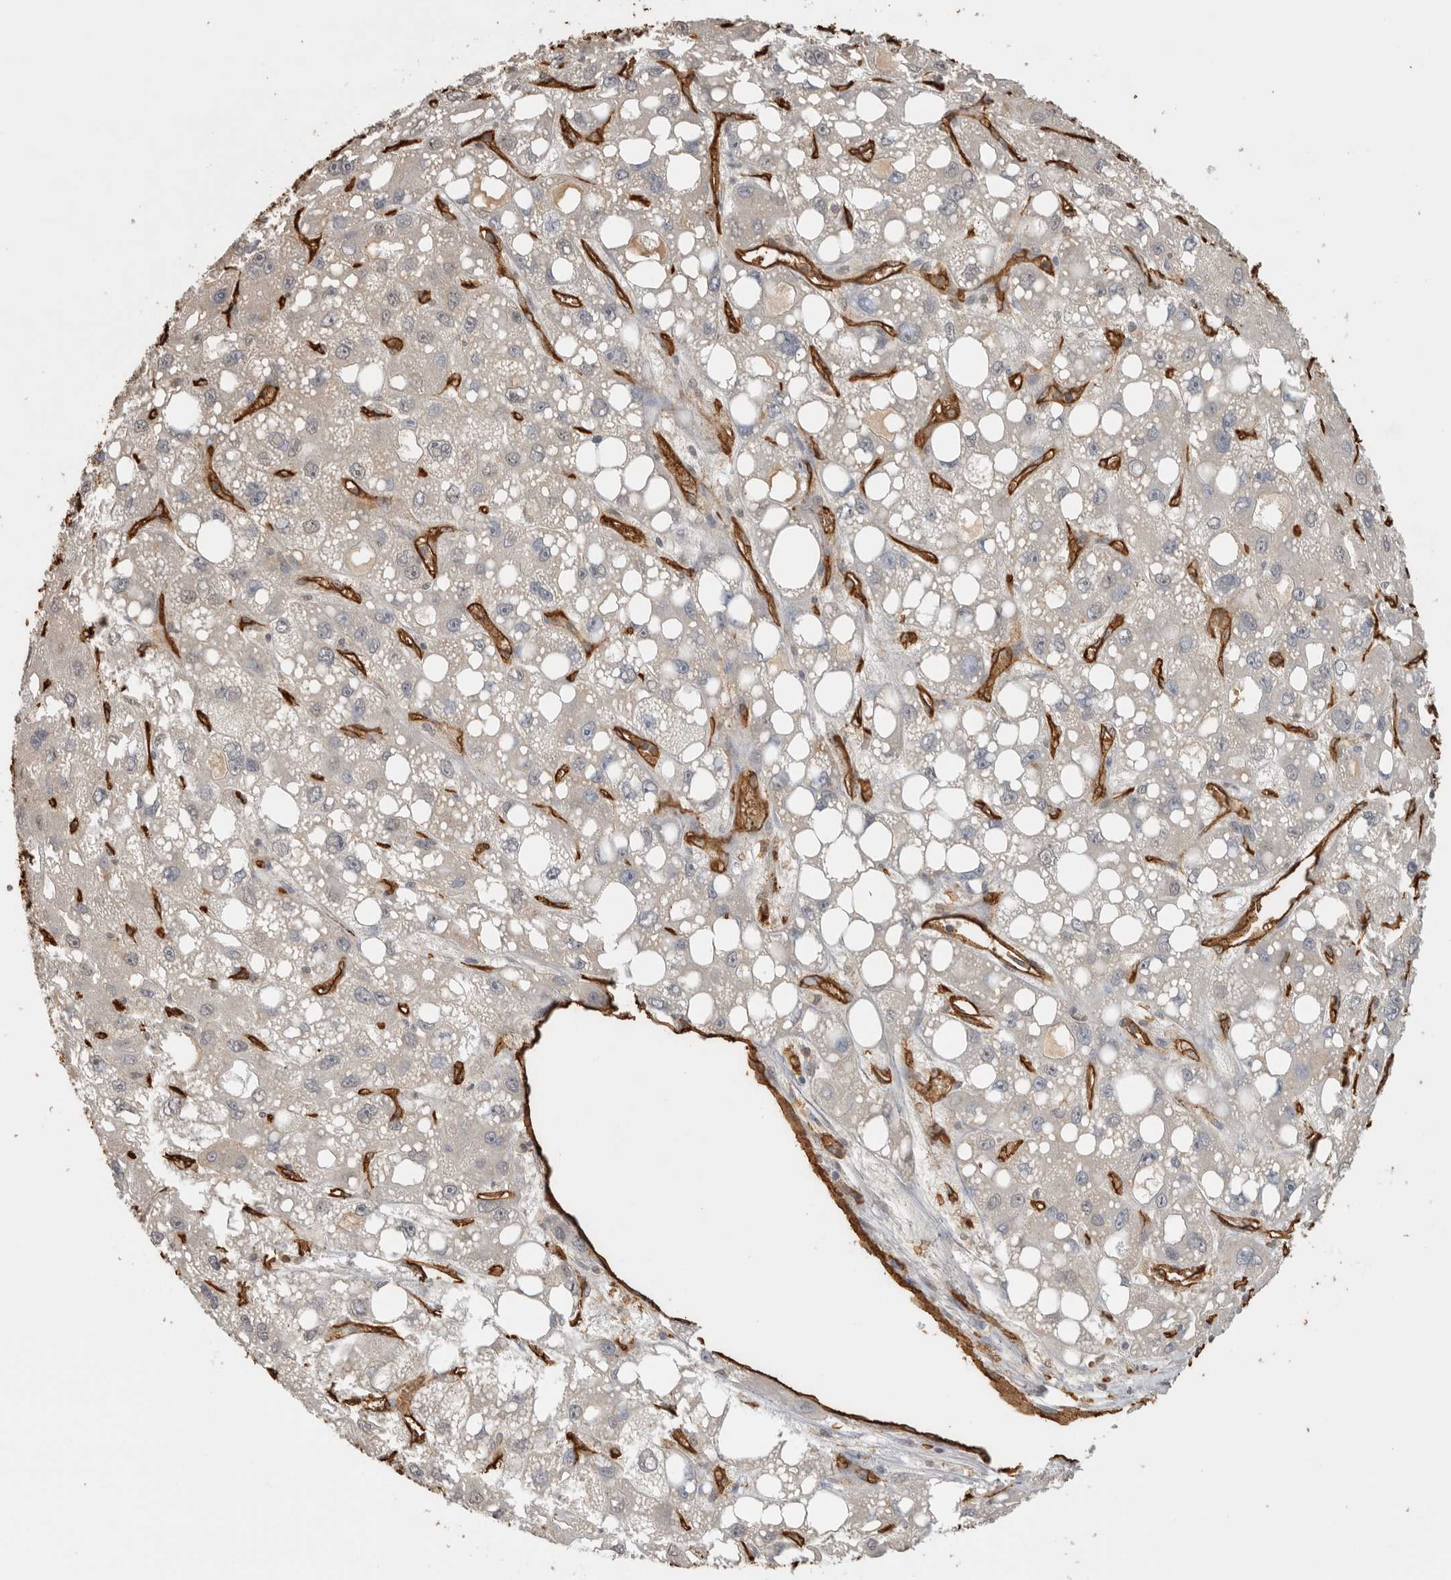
{"staining": {"intensity": "negative", "quantity": "none", "location": "none"}, "tissue": "liver cancer", "cell_type": "Tumor cells", "image_type": "cancer", "snomed": [{"axis": "morphology", "description": "Carcinoma, Hepatocellular, NOS"}, {"axis": "topography", "description": "Liver"}], "caption": "Micrograph shows no significant protein staining in tumor cells of liver cancer. (Stains: DAB (3,3'-diaminobenzidine) immunohistochemistry with hematoxylin counter stain, Microscopy: brightfield microscopy at high magnification).", "gene": "IL27", "patient": {"sex": "male", "age": 55}}